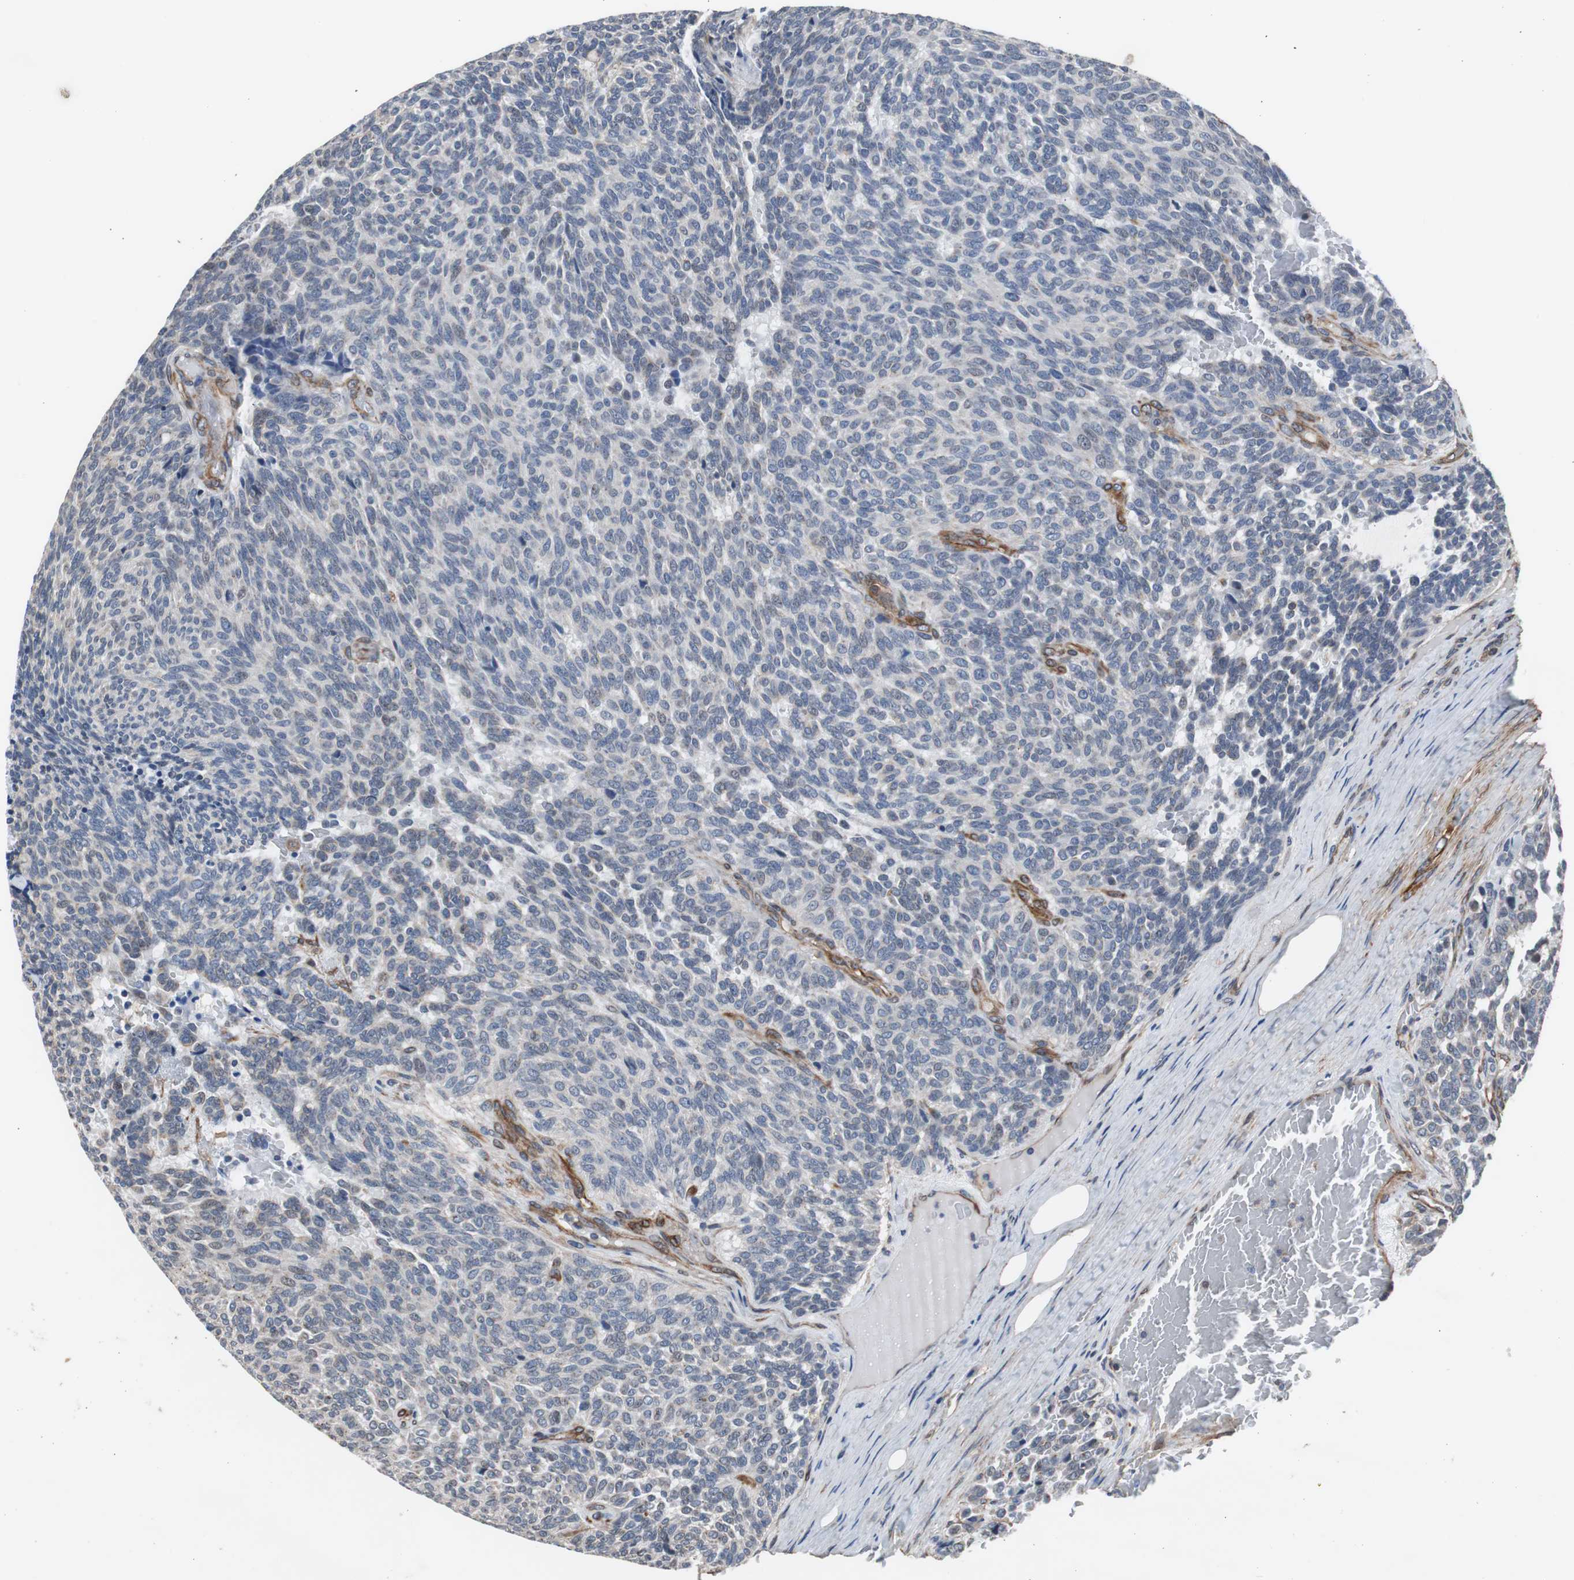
{"staining": {"intensity": "negative", "quantity": "none", "location": "none"}, "tissue": "carcinoid", "cell_type": "Tumor cells", "image_type": "cancer", "snomed": [{"axis": "morphology", "description": "Carcinoid, malignant, NOS"}, {"axis": "topography", "description": "Pancreas"}], "caption": "The histopathology image demonstrates no significant positivity in tumor cells of carcinoid.", "gene": "KIF3B", "patient": {"sex": "female", "age": 54}}